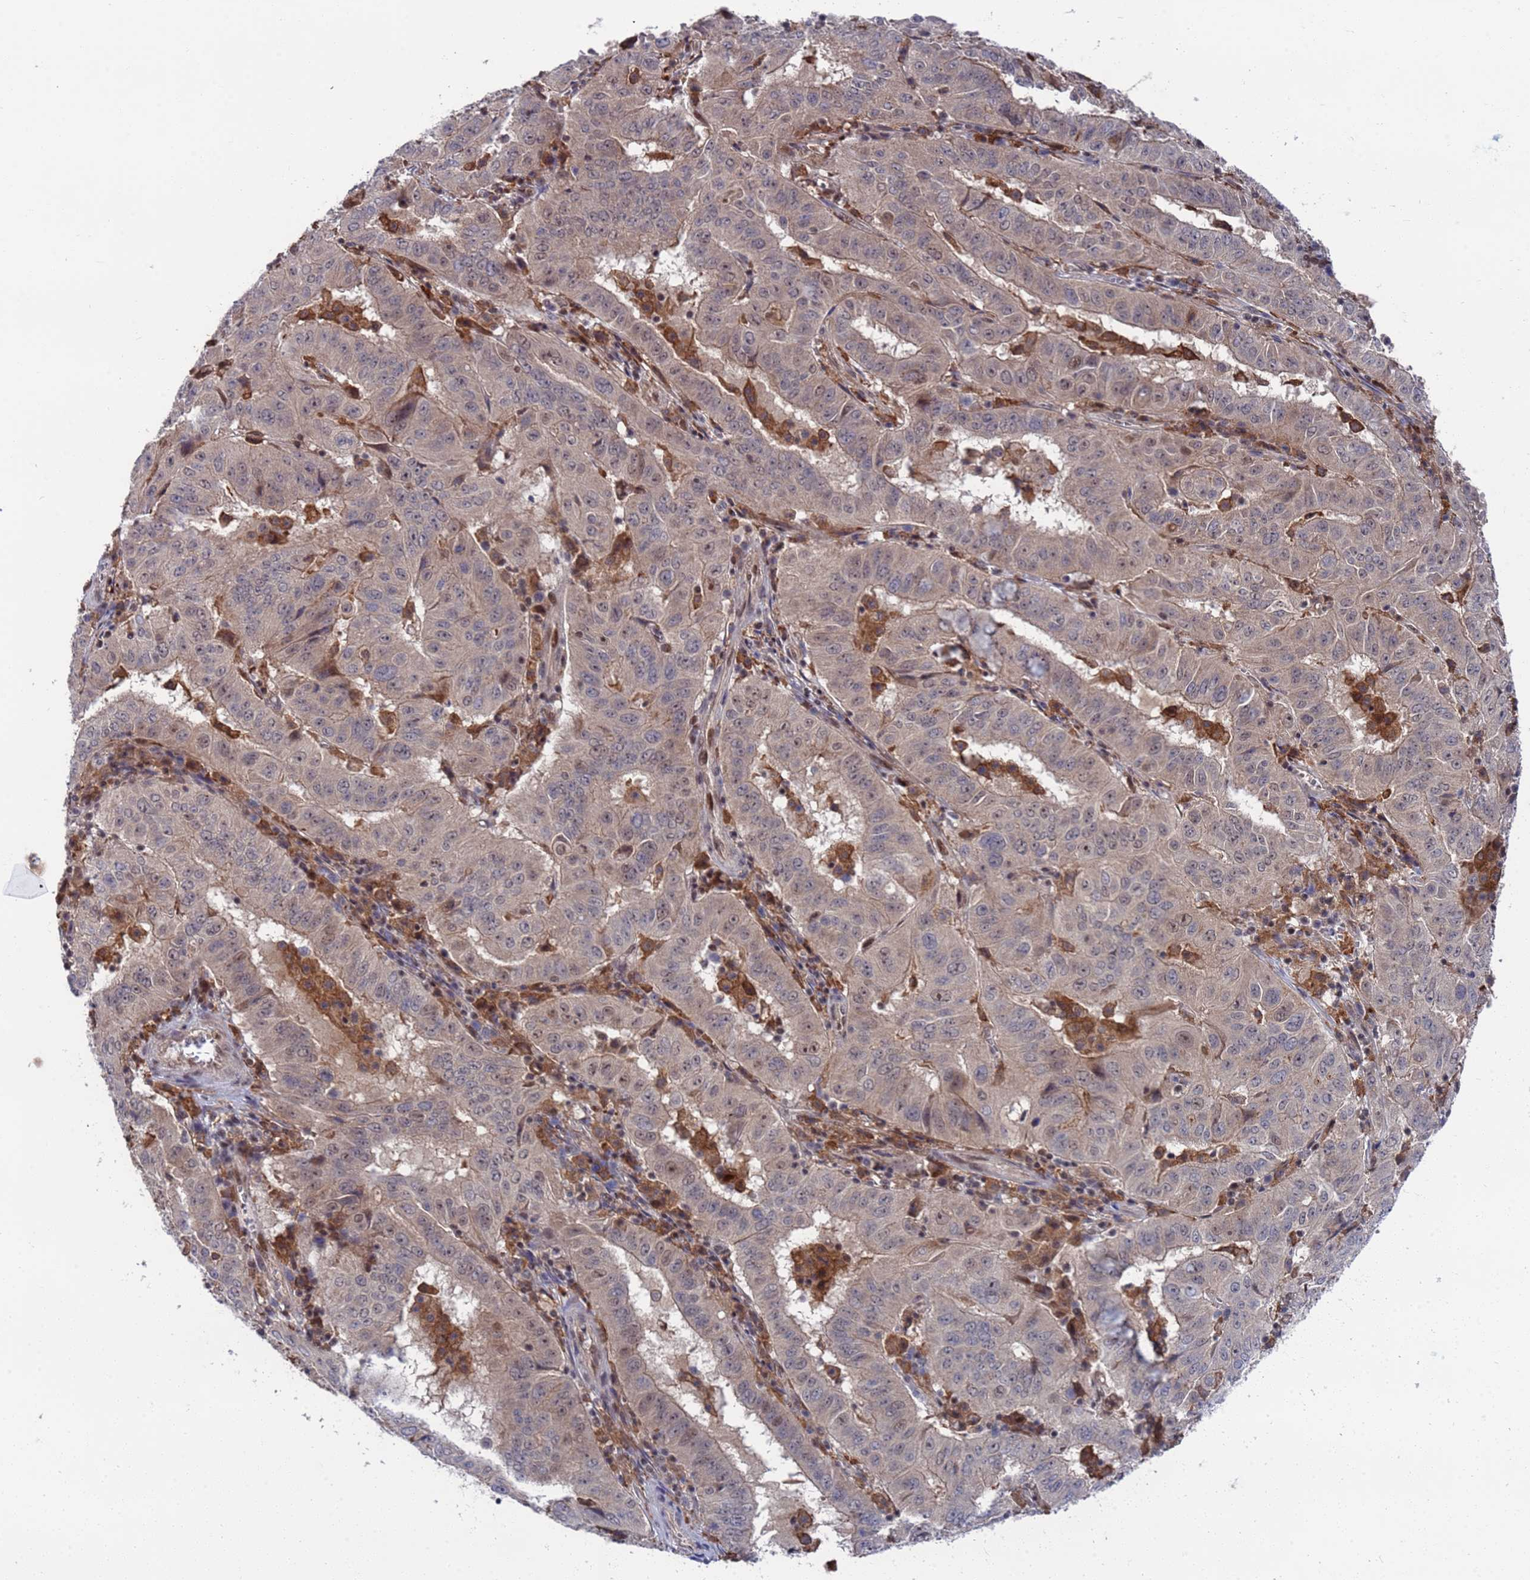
{"staining": {"intensity": "weak", "quantity": "<25%", "location": "nuclear"}, "tissue": "pancreatic cancer", "cell_type": "Tumor cells", "image_type": "cancer", "snomed": [{"axis": "morphology", "description": "Adenocarcinoma, NOS"}, {"axis": "topography", "description": "Pancreas"}], "caption": "The micrograph demonstrates no significant staining in tumor cells of pancreatic adenocarcinoma.", "gene": "TMBIM6", "patient": {"sex": "male", "age": 63}}